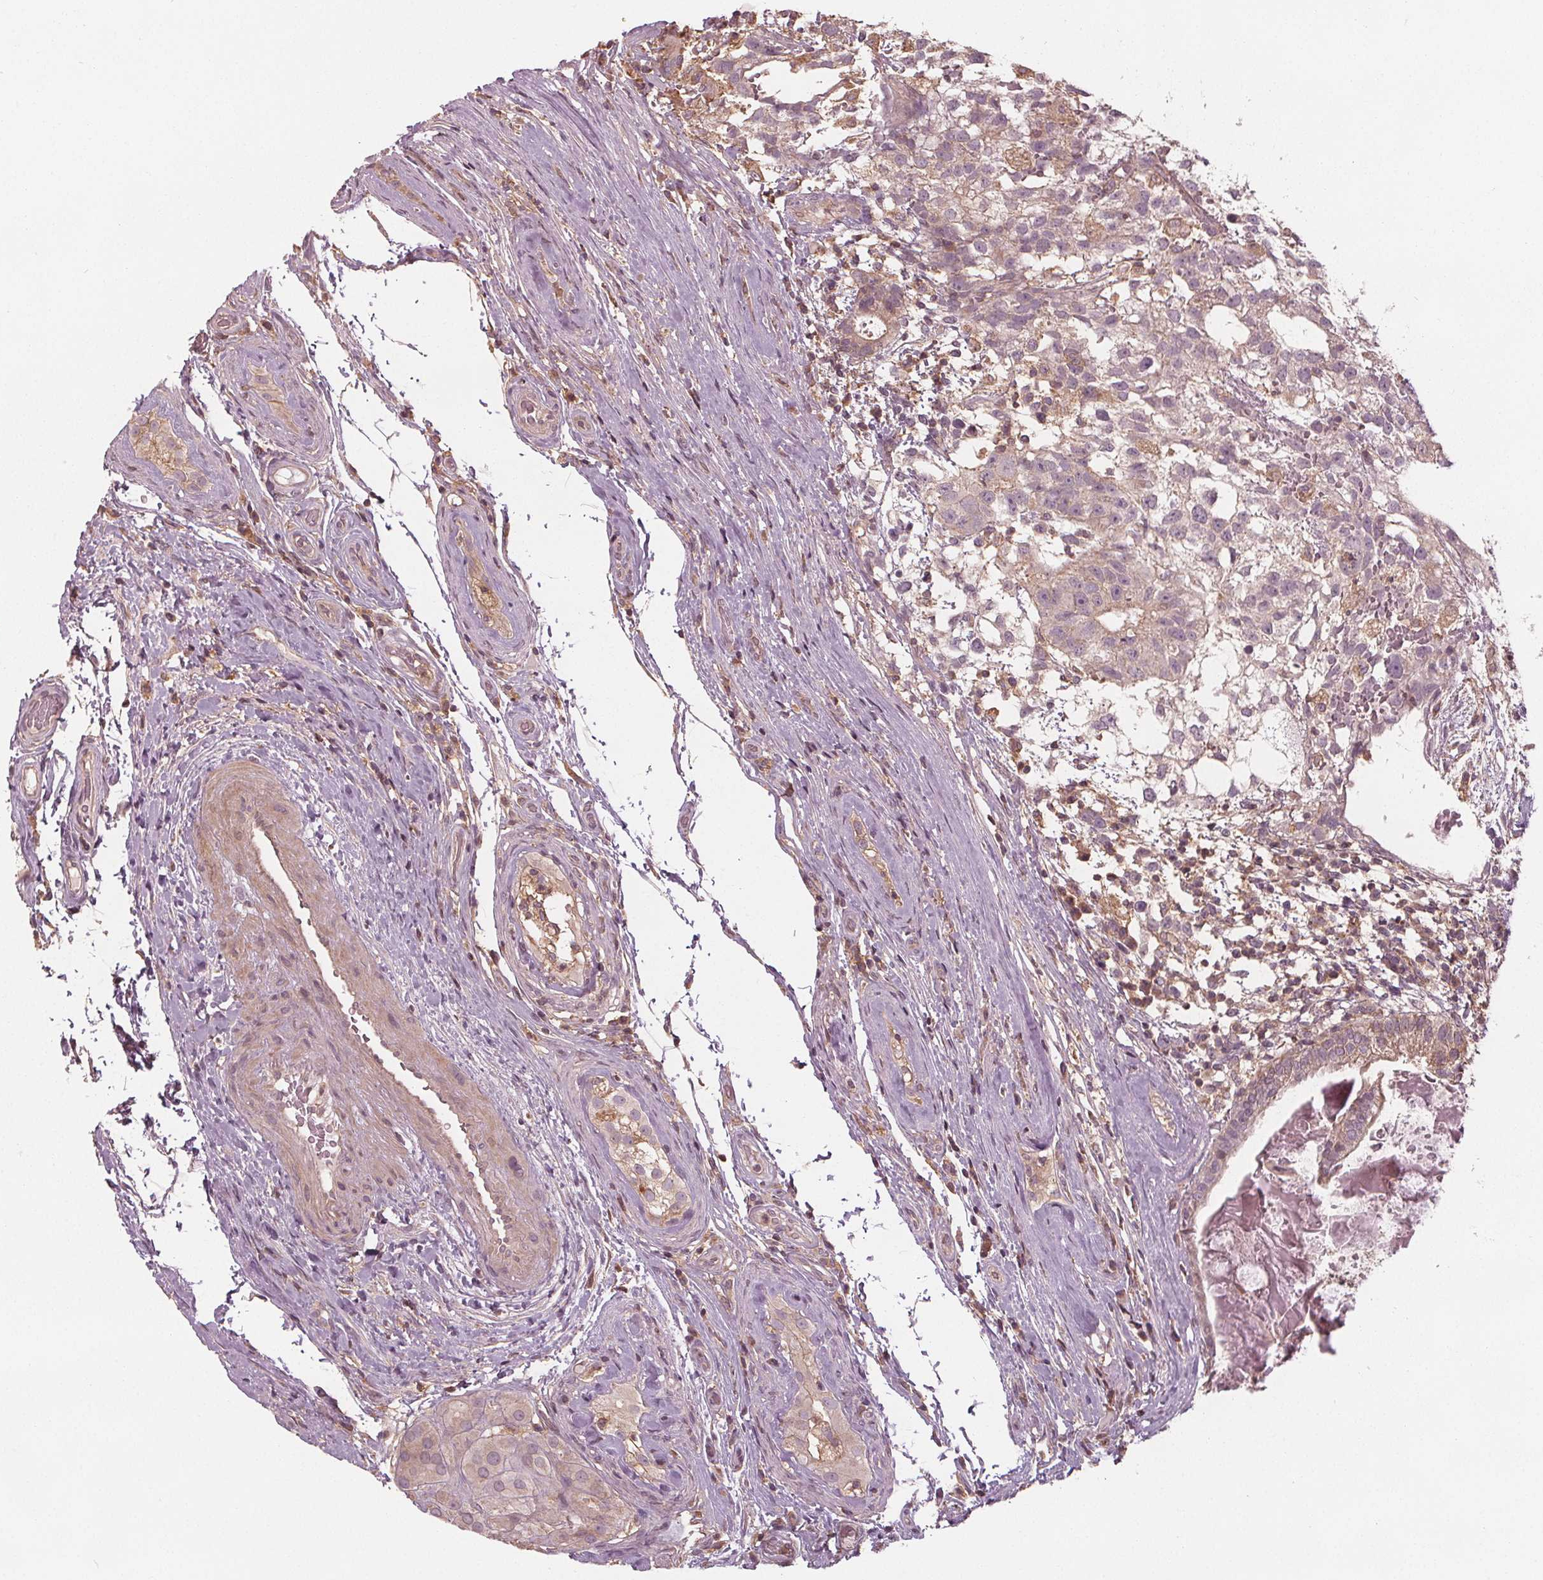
{"staining": {"intensity": "weak", "quantity": "25%-75%", "location": "cytoplasmic/membranous"}, "tissue": "testis cancer", "cell_type": "Tumor cells", "image_type": "cancer", "snomed": [{"axis": "morphology", "description": "Seminoma, NOS"}, {"axis": "morphology", "description": "Carcinoma, Embryonal, NOS"}, {"axis": "topography", "description": "Testis"}], "caption": "Testis cancer tissue displays weak cytoplasmic/membranous staining in approximately 25%-75% of tumor cells", "gene": "GNB2", "patient": {"sex": "male", "age": 41}}